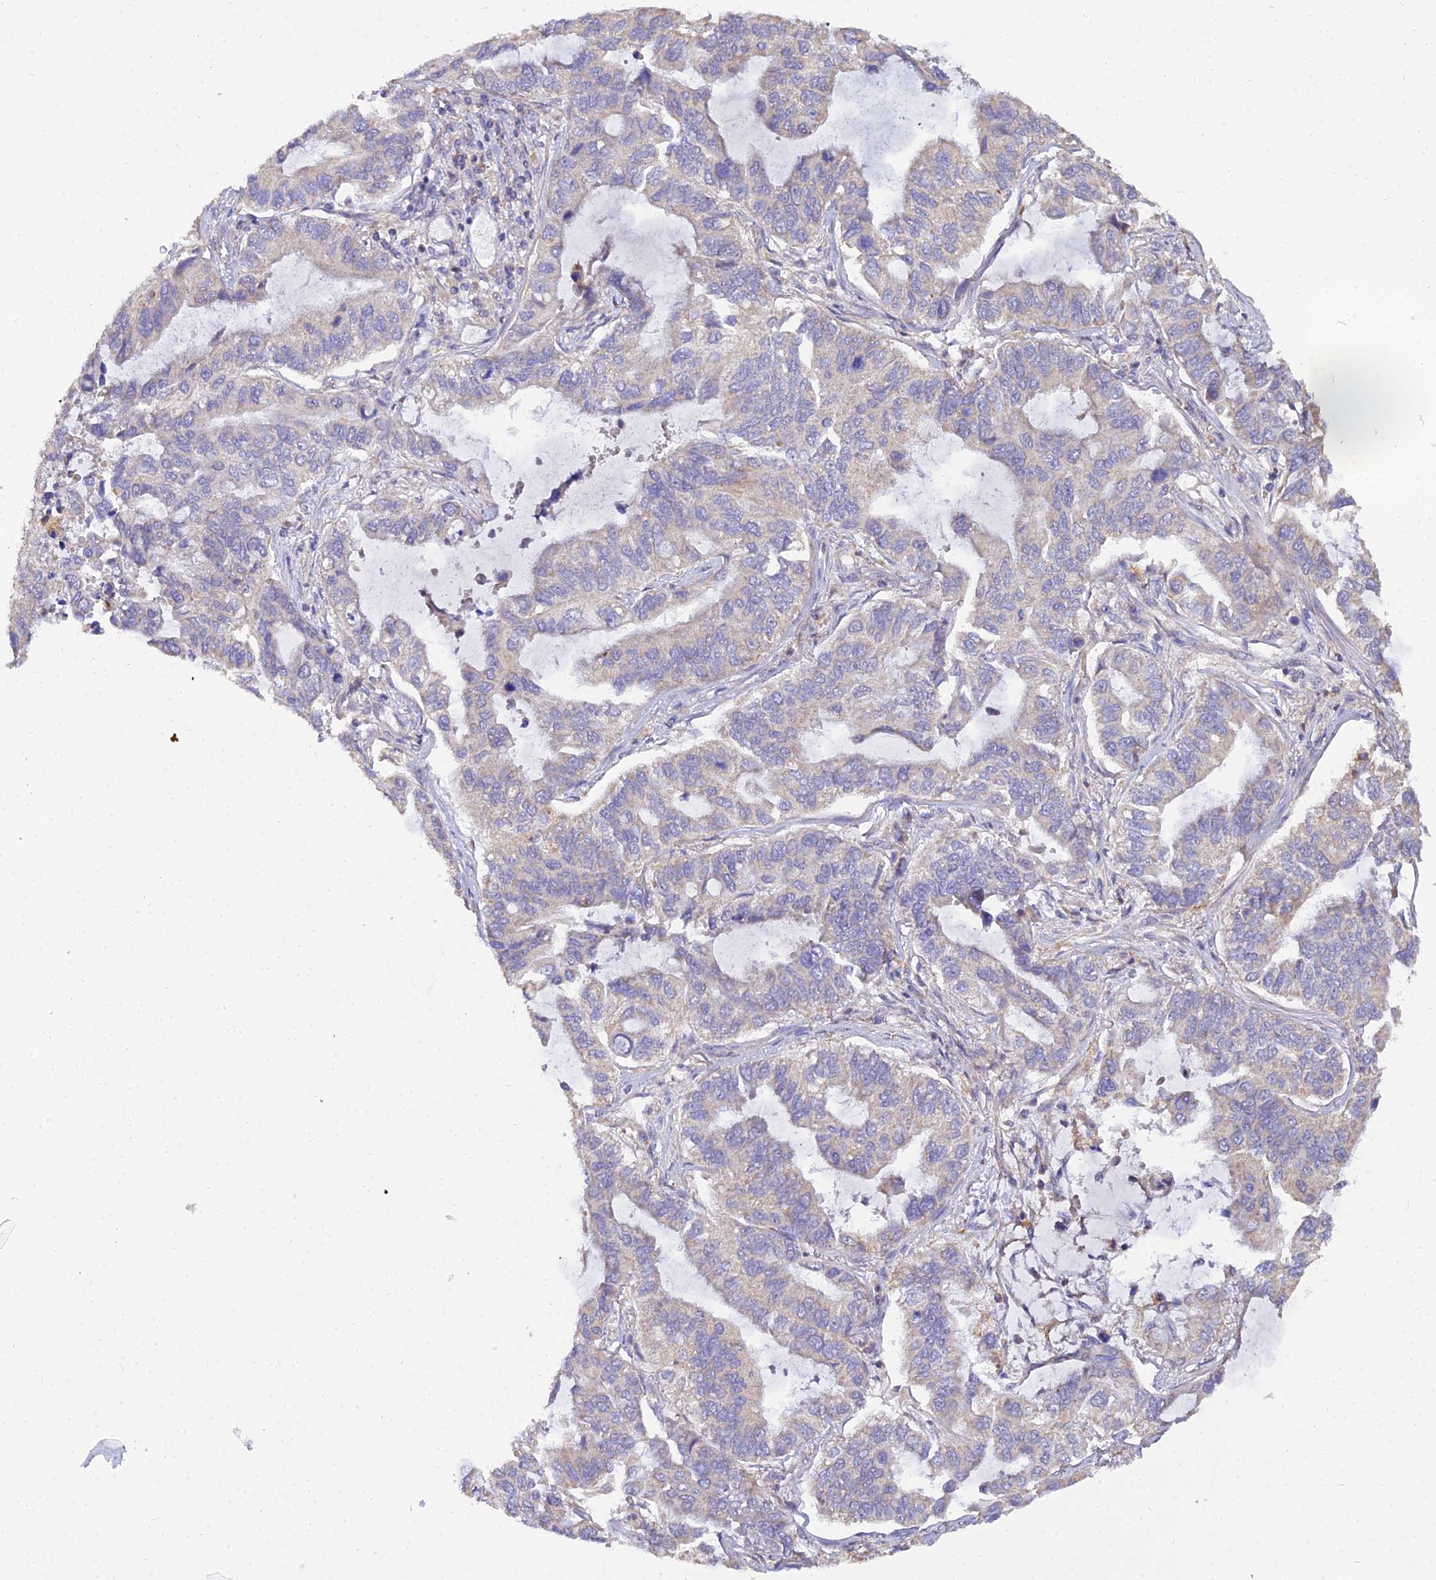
{"staining": {"intensity": "negative", "quantity": "none", "location": "none"}, "tissue": "lung cancer", "cell_type": "Tumor cells", "image_type": "cancer", "snomed": [{"axis": "morphology", "description": "Adenocarcinoma, NOS"}, {"axis": "topography", "description": "Lung"}], "caption": "IHC of lung cancer (adenocarcinoma) exhibits no staining in tumor cells. Brightfield microscopy of immunohistochemistry stained with DAB (3,3'-diaminobenzidine) (brown) and hematoxylin (blue), captured at high magnification.", "gene": "ARL8B", "patient": {"sex": "male", "age": 64}}